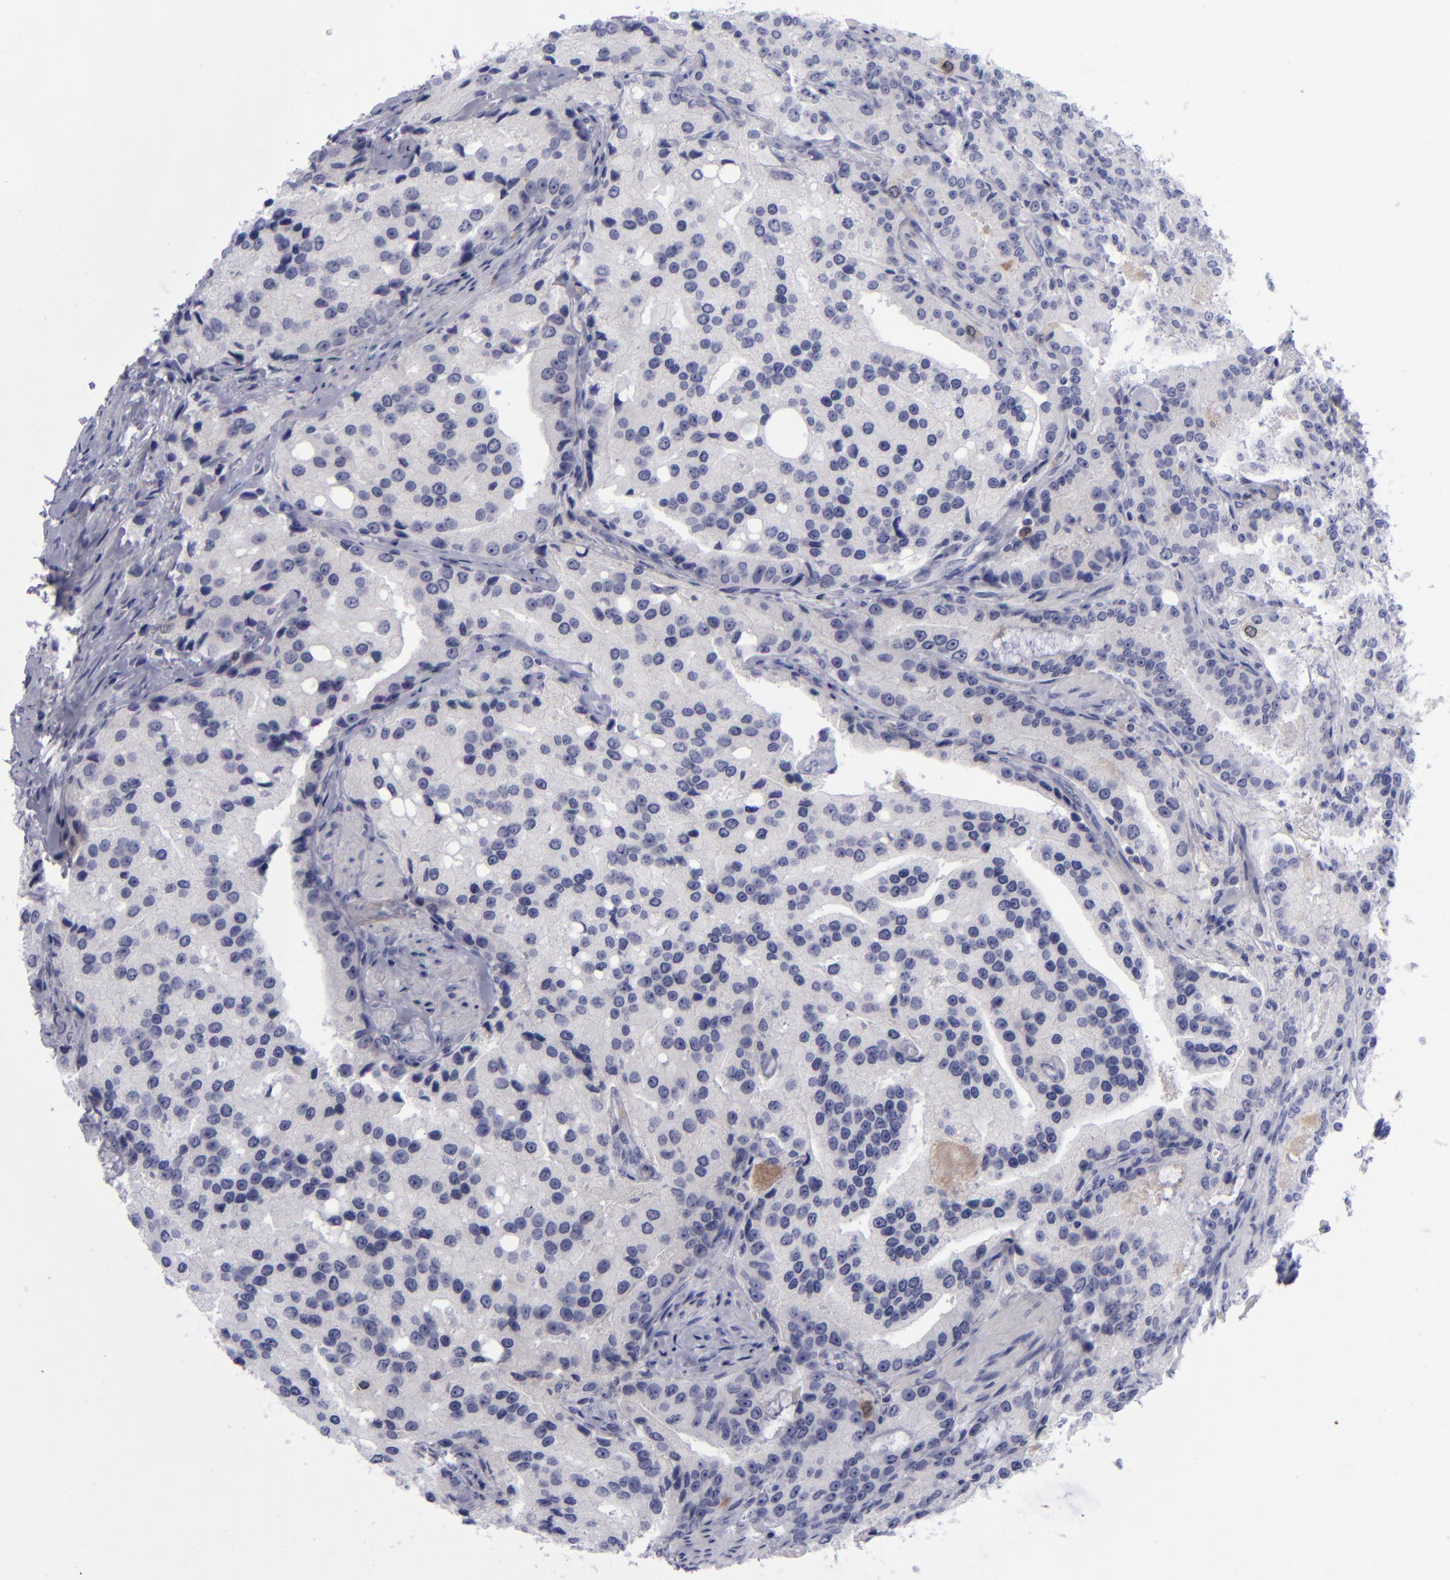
{"staining": {"intensity": "negative", "quantity": "none", "location": "none"}, "tissue": "prostate cancer", "cell_type": "Tumor cells", "image_type": "cancer", "snomed": [{"axis": "morphology", "description": "Adenocarcinoma, Medium grade"}, {"axis": "topography", "description": "Prostate"}], "caption": "There is no significant expression in tumor cells of medium-grade adenocarcinoma (prostate). Nuclei are stained in blue.", "gene": "AURKA", "patient": {"sex": "male", "age": 72}}